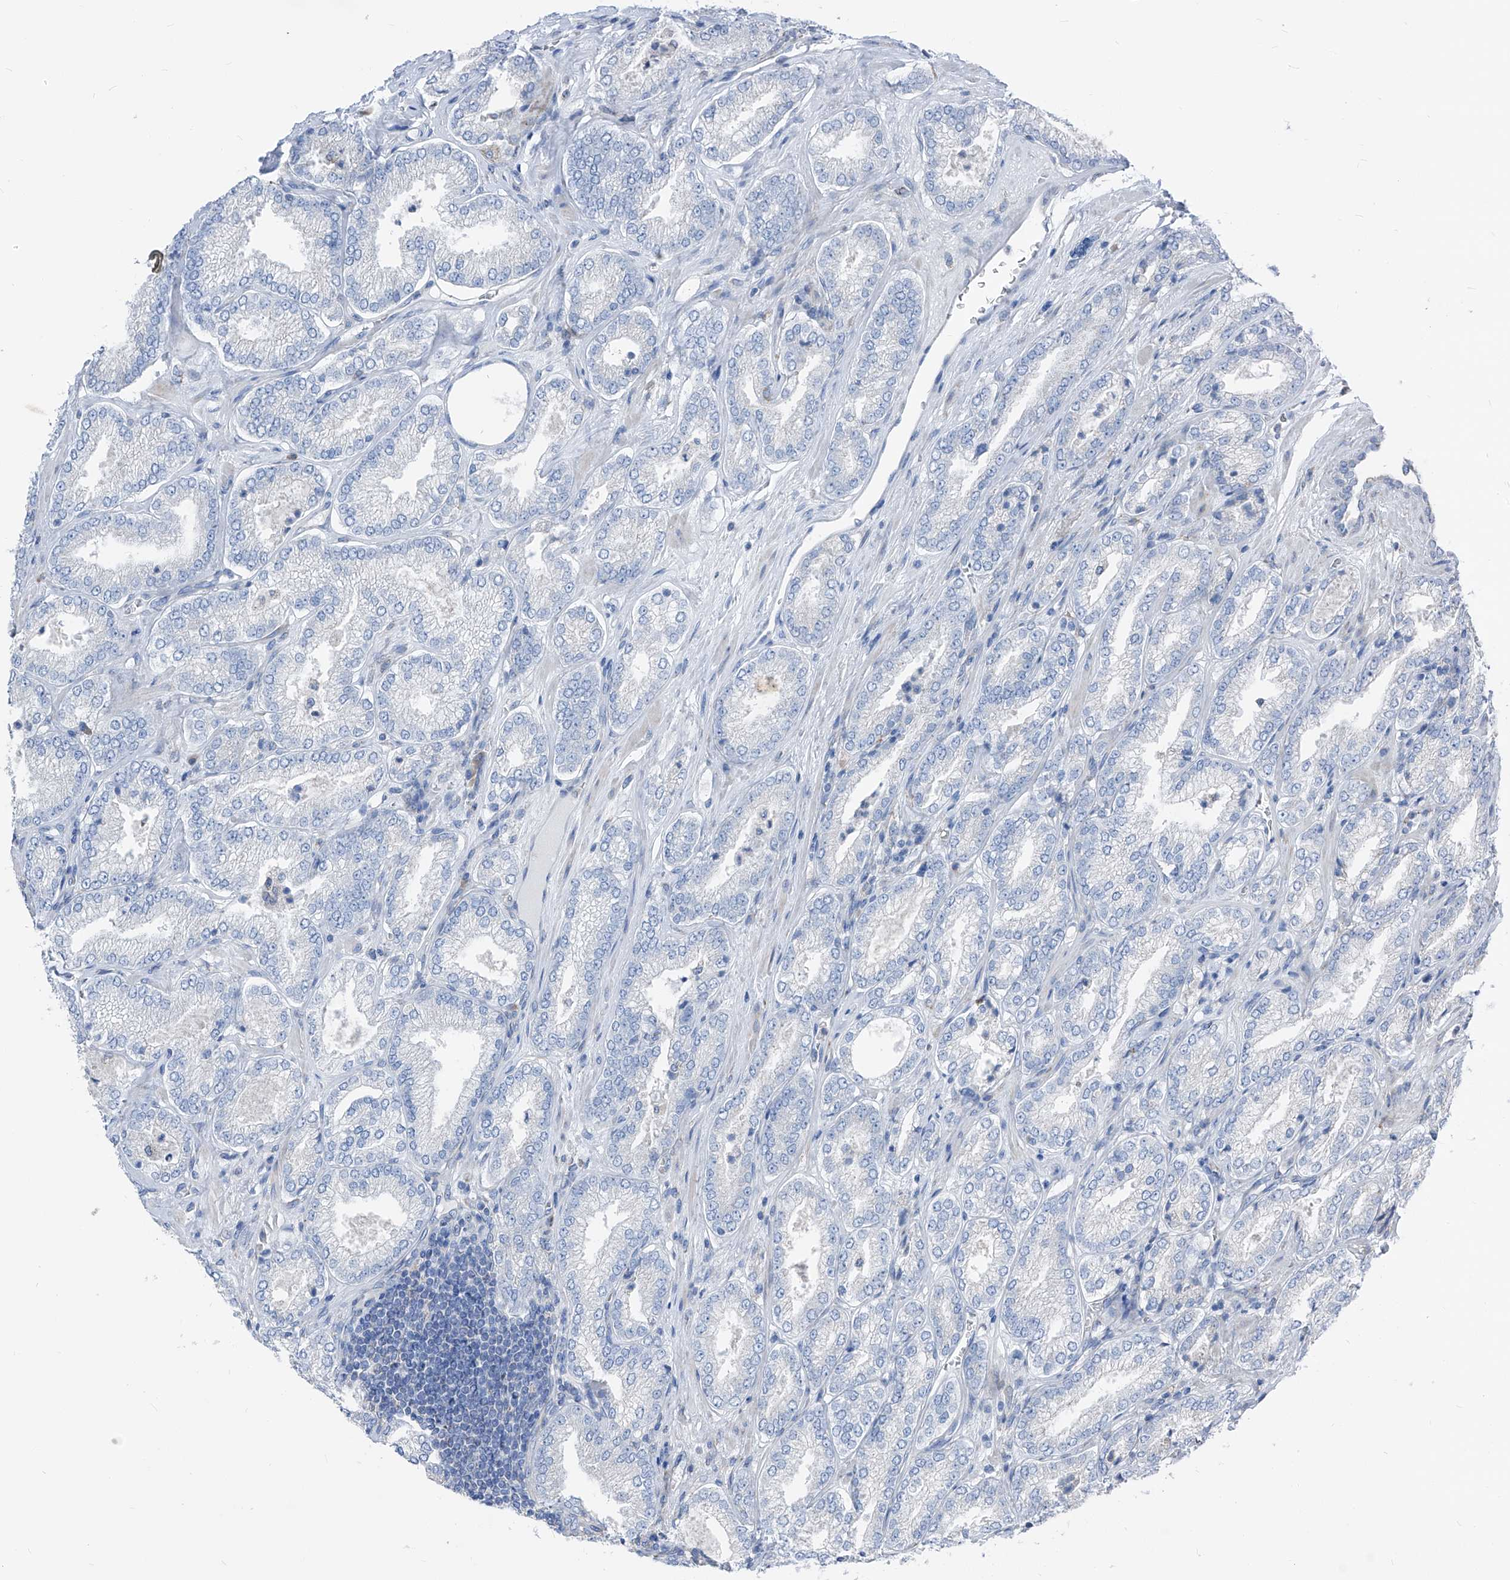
{"staining": {"intensity": "negative", "quantity": "none", "location": "none"}, "tissue": "prostate cancer", "cell_type": "Tumor cells", "image_type": "cancer", "snomed": [{"axis": "morphology", "description": "Adenocarcinoma, Low grade"}, {"axis": "topography", "description": "Prostate"}], "caption": "An IHC image of prostate low-grade adenocarcinoma is shown. There is no staining in tumor cells of prostate low-grade adenocarcinoma.", "gene": "AGPS", "patient": {"sex": "male", "age": 62}}